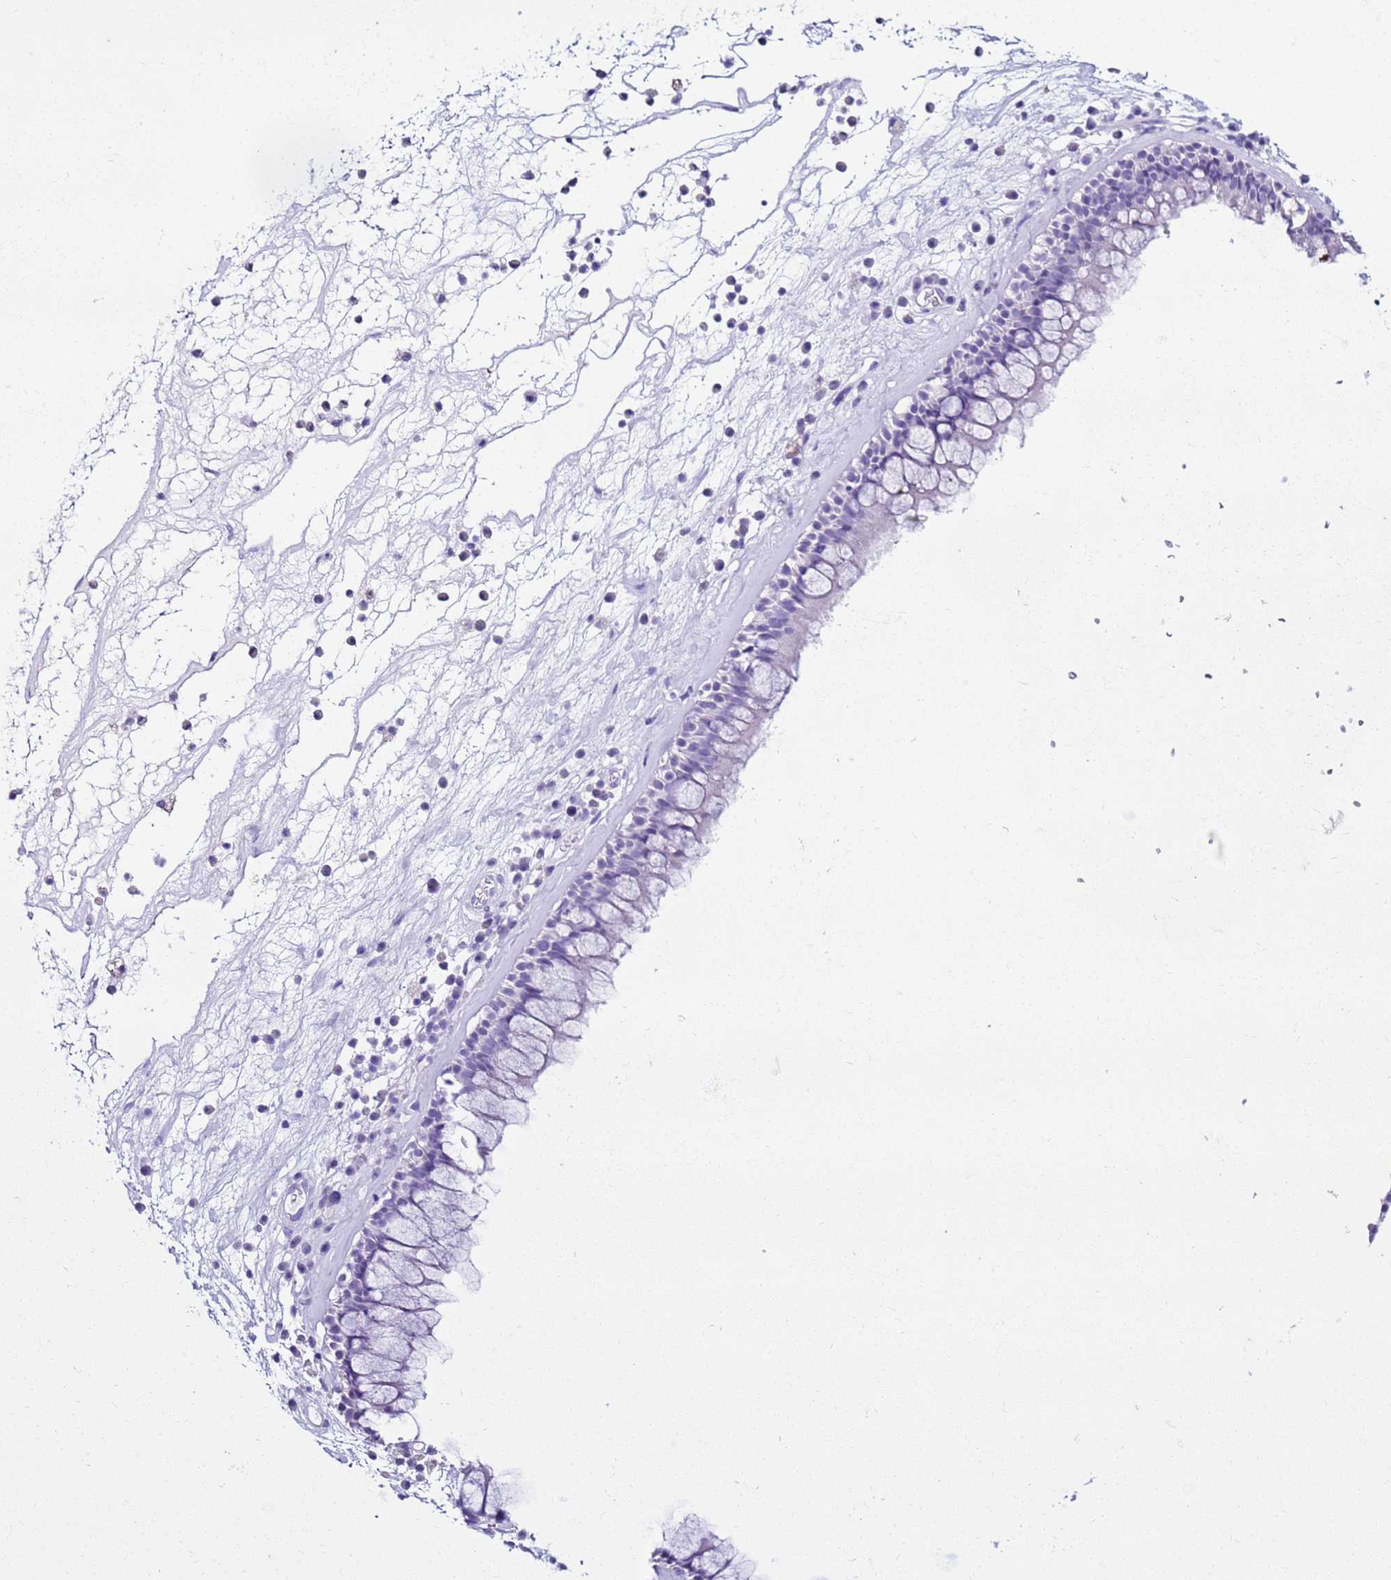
{"staining": {"intensity": "negative", "quantity": "none", "location": "none"}, "tissue": "nasopharynx", "cell_type": "Respiratory epithelial cells", "image_type": "normal", "snomed": [{"axis": "morphology", "description": "Normal tissue, NOS"}, {"axis": "morphology", "description": "Inflammation, NOS"}, {"axis": "topography", "description": "Nasopharynx"}], "caption": "An image of human nasopharynx is negative for staining in respiratory epithelial cells. (DAB immunohistochemistry visualized using brightfield microscopy, high magnification).", "gene": "LCMT1", "patient": {"sex": "male", "age": 70}}